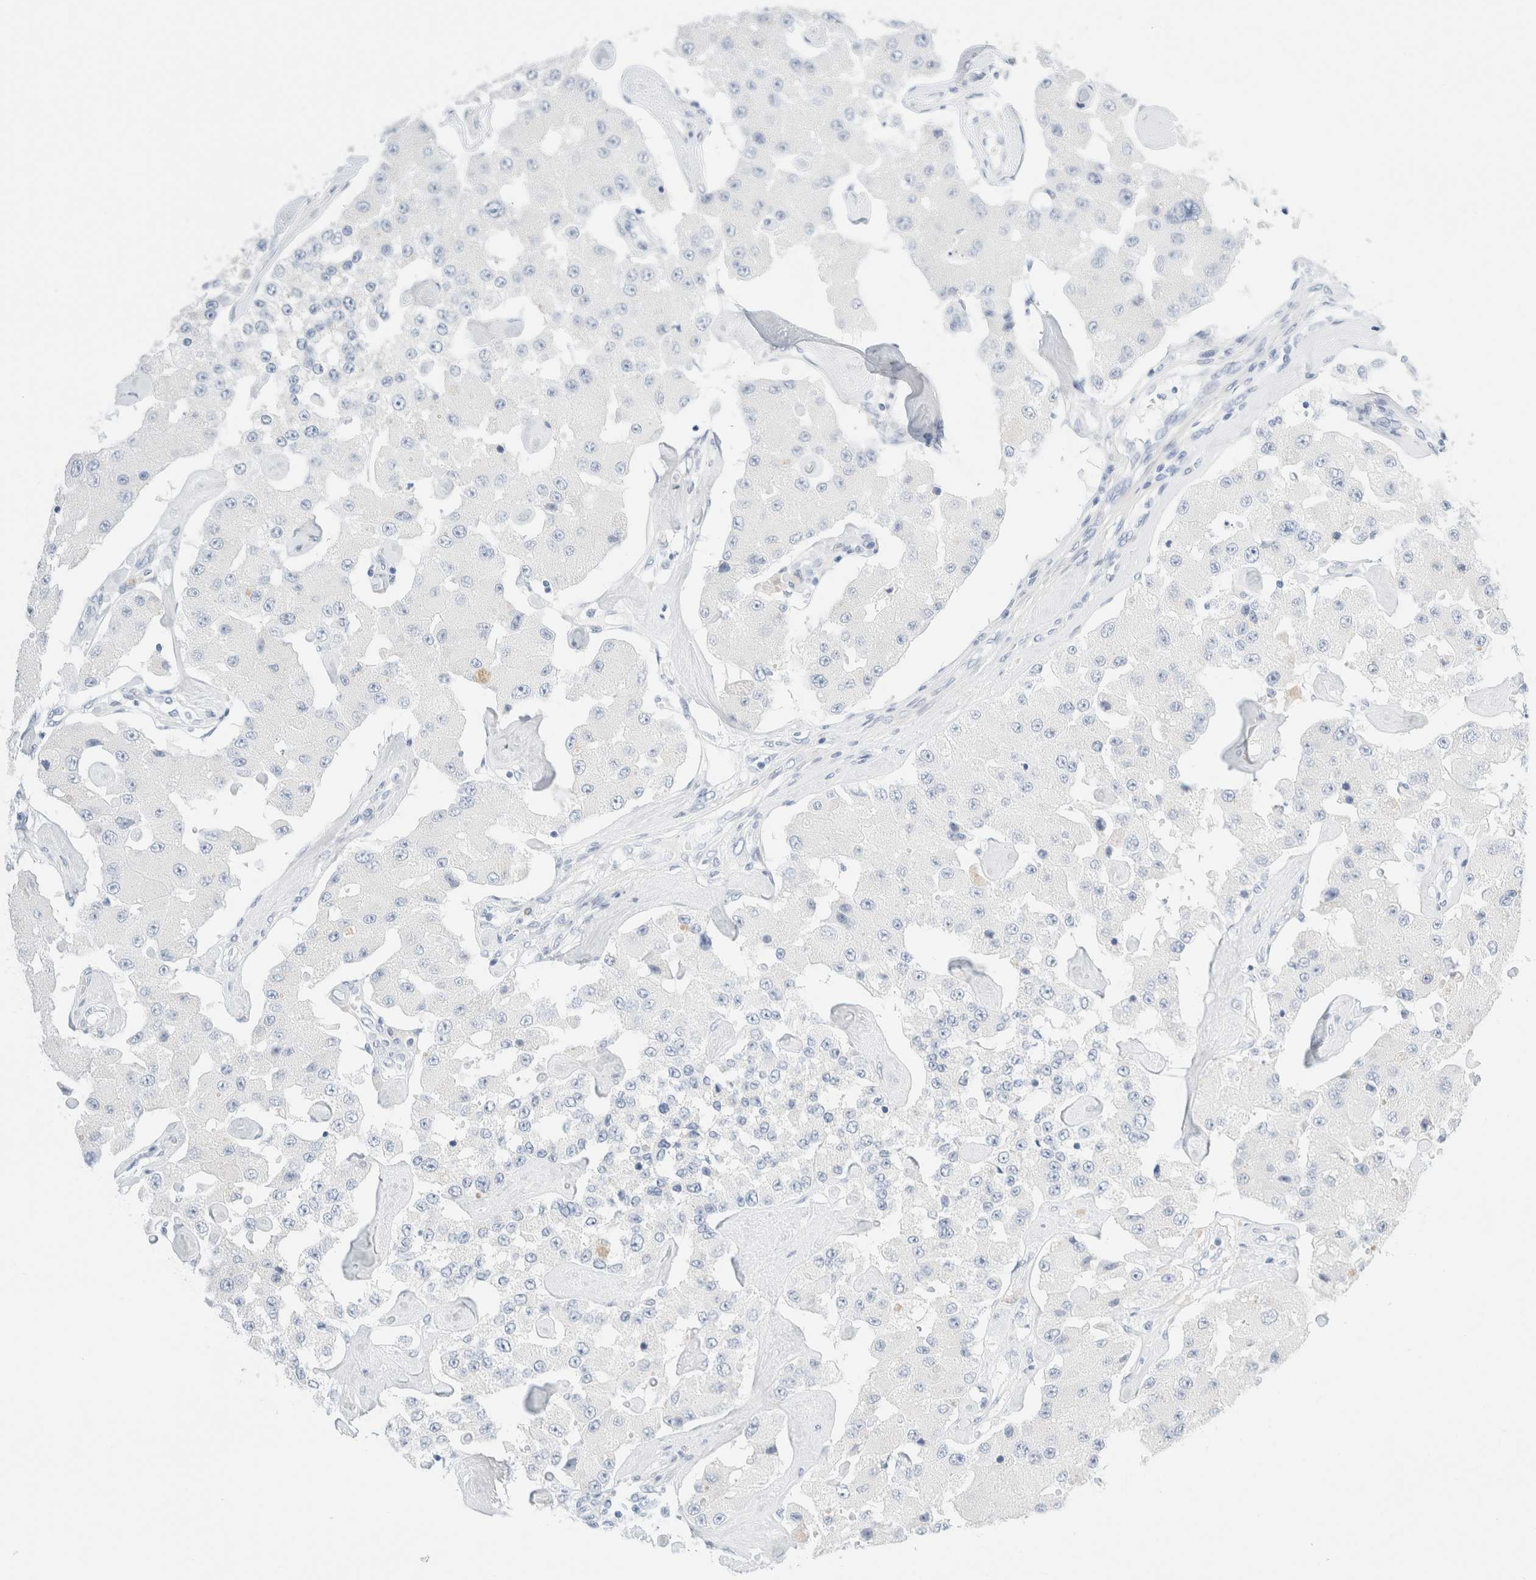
{"staining": {"intensity": "negative", "quantity": "none", "location": "none"}, "tissue": "carcinoid", "cell_type": "Tumor cells", "image_type": "cancer", "snomed": [{"axis": "morphology", "description": "Carcinoid, malignant, NOS"}, {"axis": "topography", "description": "Pancreas"}], "caption": "Immunohistochemistry histopathology image of carcinoid stained for a protein (brown), which demonstrates no expression in tumor cells.", "gene": "DPYS", "patient": {"sex": "male", "age": 41}}